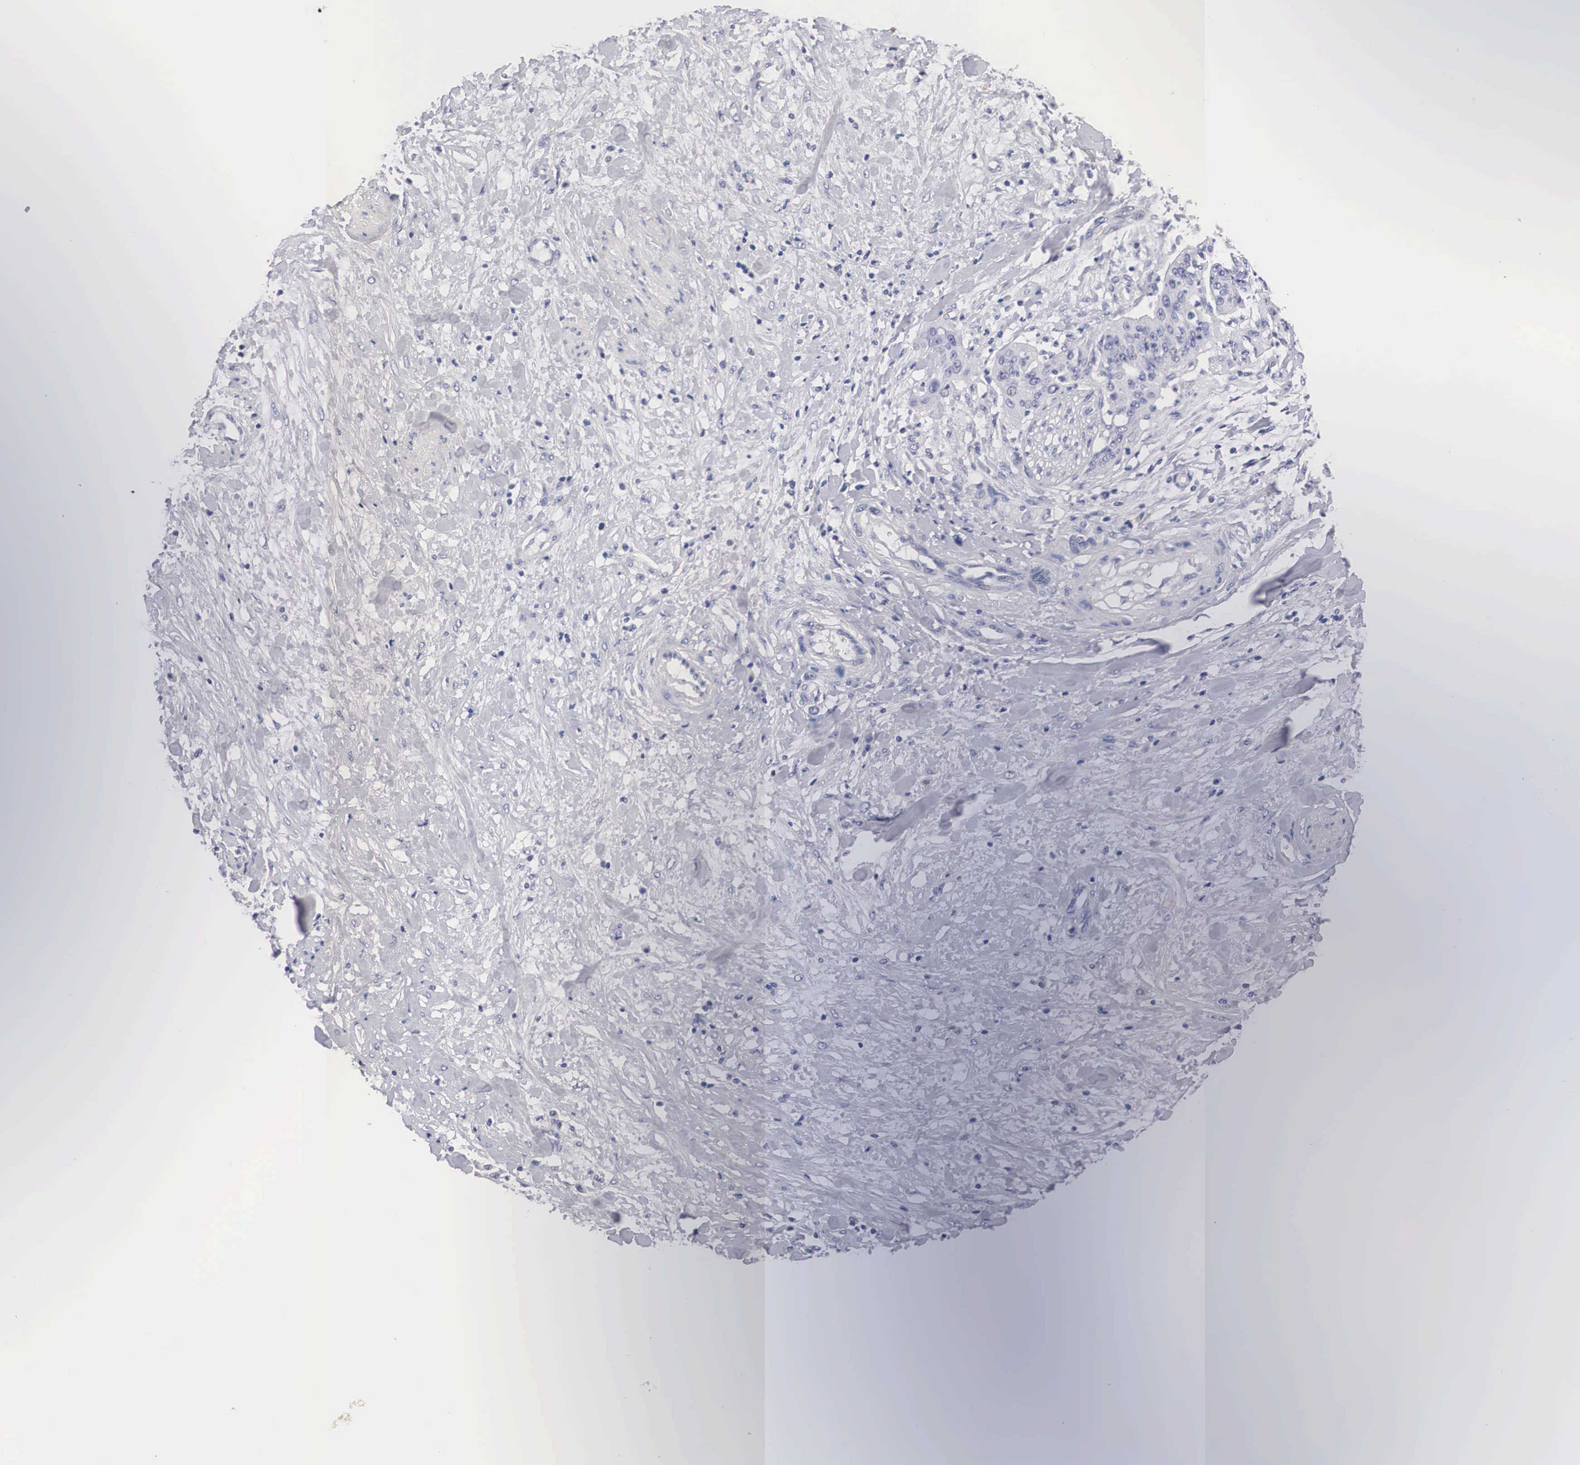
{"staining": {"intensity": "negative", "quantity": "none", "location": "none"}, "tissue": "cervical cancer", "cell_type": "Tumor cells", "image_type": "cancer", "snomed": [{"axis": "morphology", "description": "Squamous cell carcinoma, NOS"}, {"axis": "topography", "description": "Cervix"}], "caption": "This is an IHC histopathology image of human cervical cancer. There is no staining in tumor cells.", "gene": "ABHD4", "patient": {"sex": "female", "age": 41}}